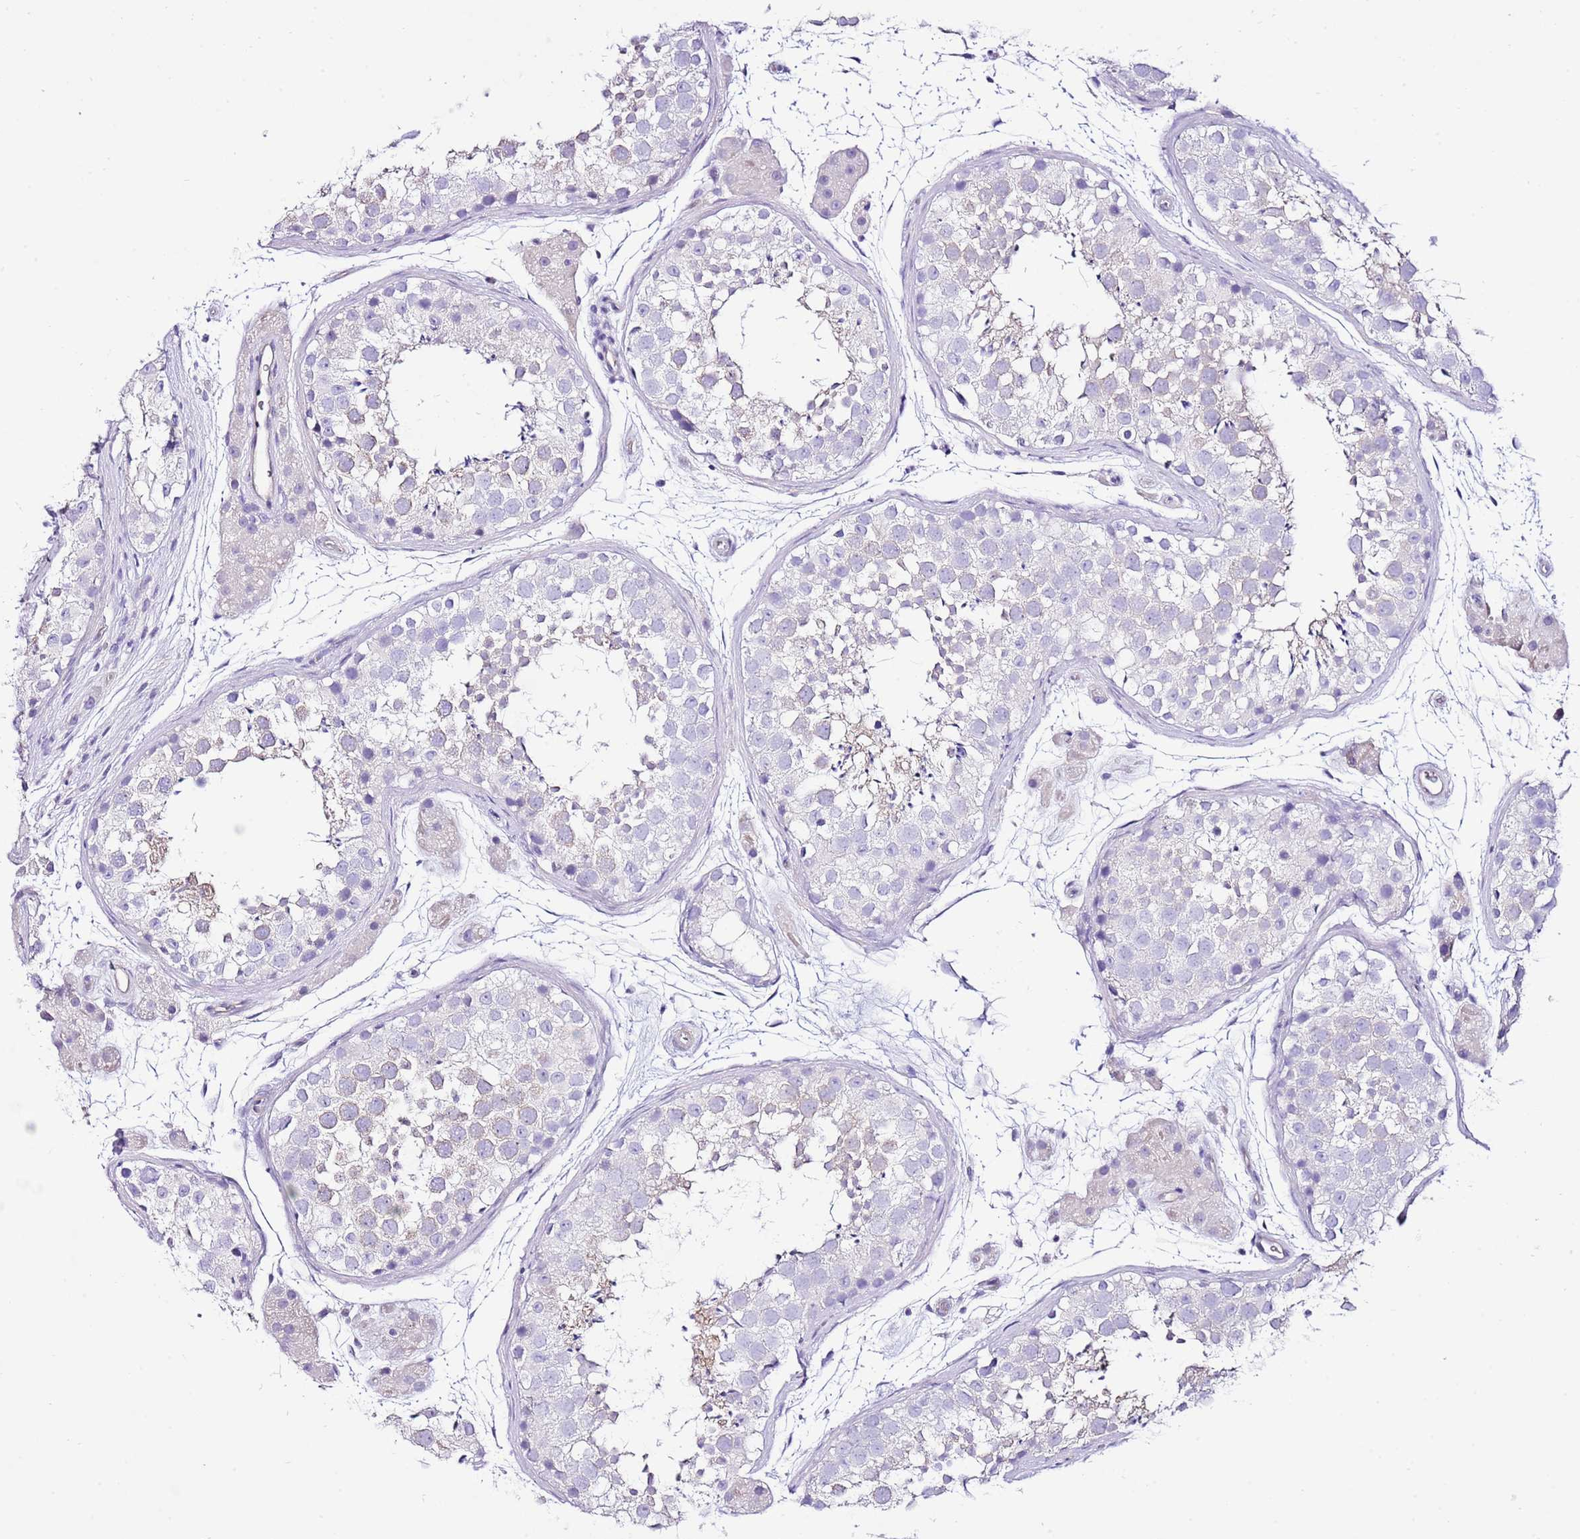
{"staining": {"intensity": "negative", "quantity": "none", "location": "none"}, "tissue": "testis", "cell_type": "Cells in seminiferous ducts", "image_type": "normal", "snomed": [{"axis": "morphology", "description": "Normal tissue, NOS"}, {"axis": "topography", "description": "Testis"}], "caption": "Unremarkable testis was stained to show a protein in brown. There is no significant staining in cells in seminiferous ducts. (DAB (3,3'-diaminobenzidine) IHC with hematoxylin counter stain).", "gene": "BHLHA15", "patient": {"sex": "male", "age": 41}}